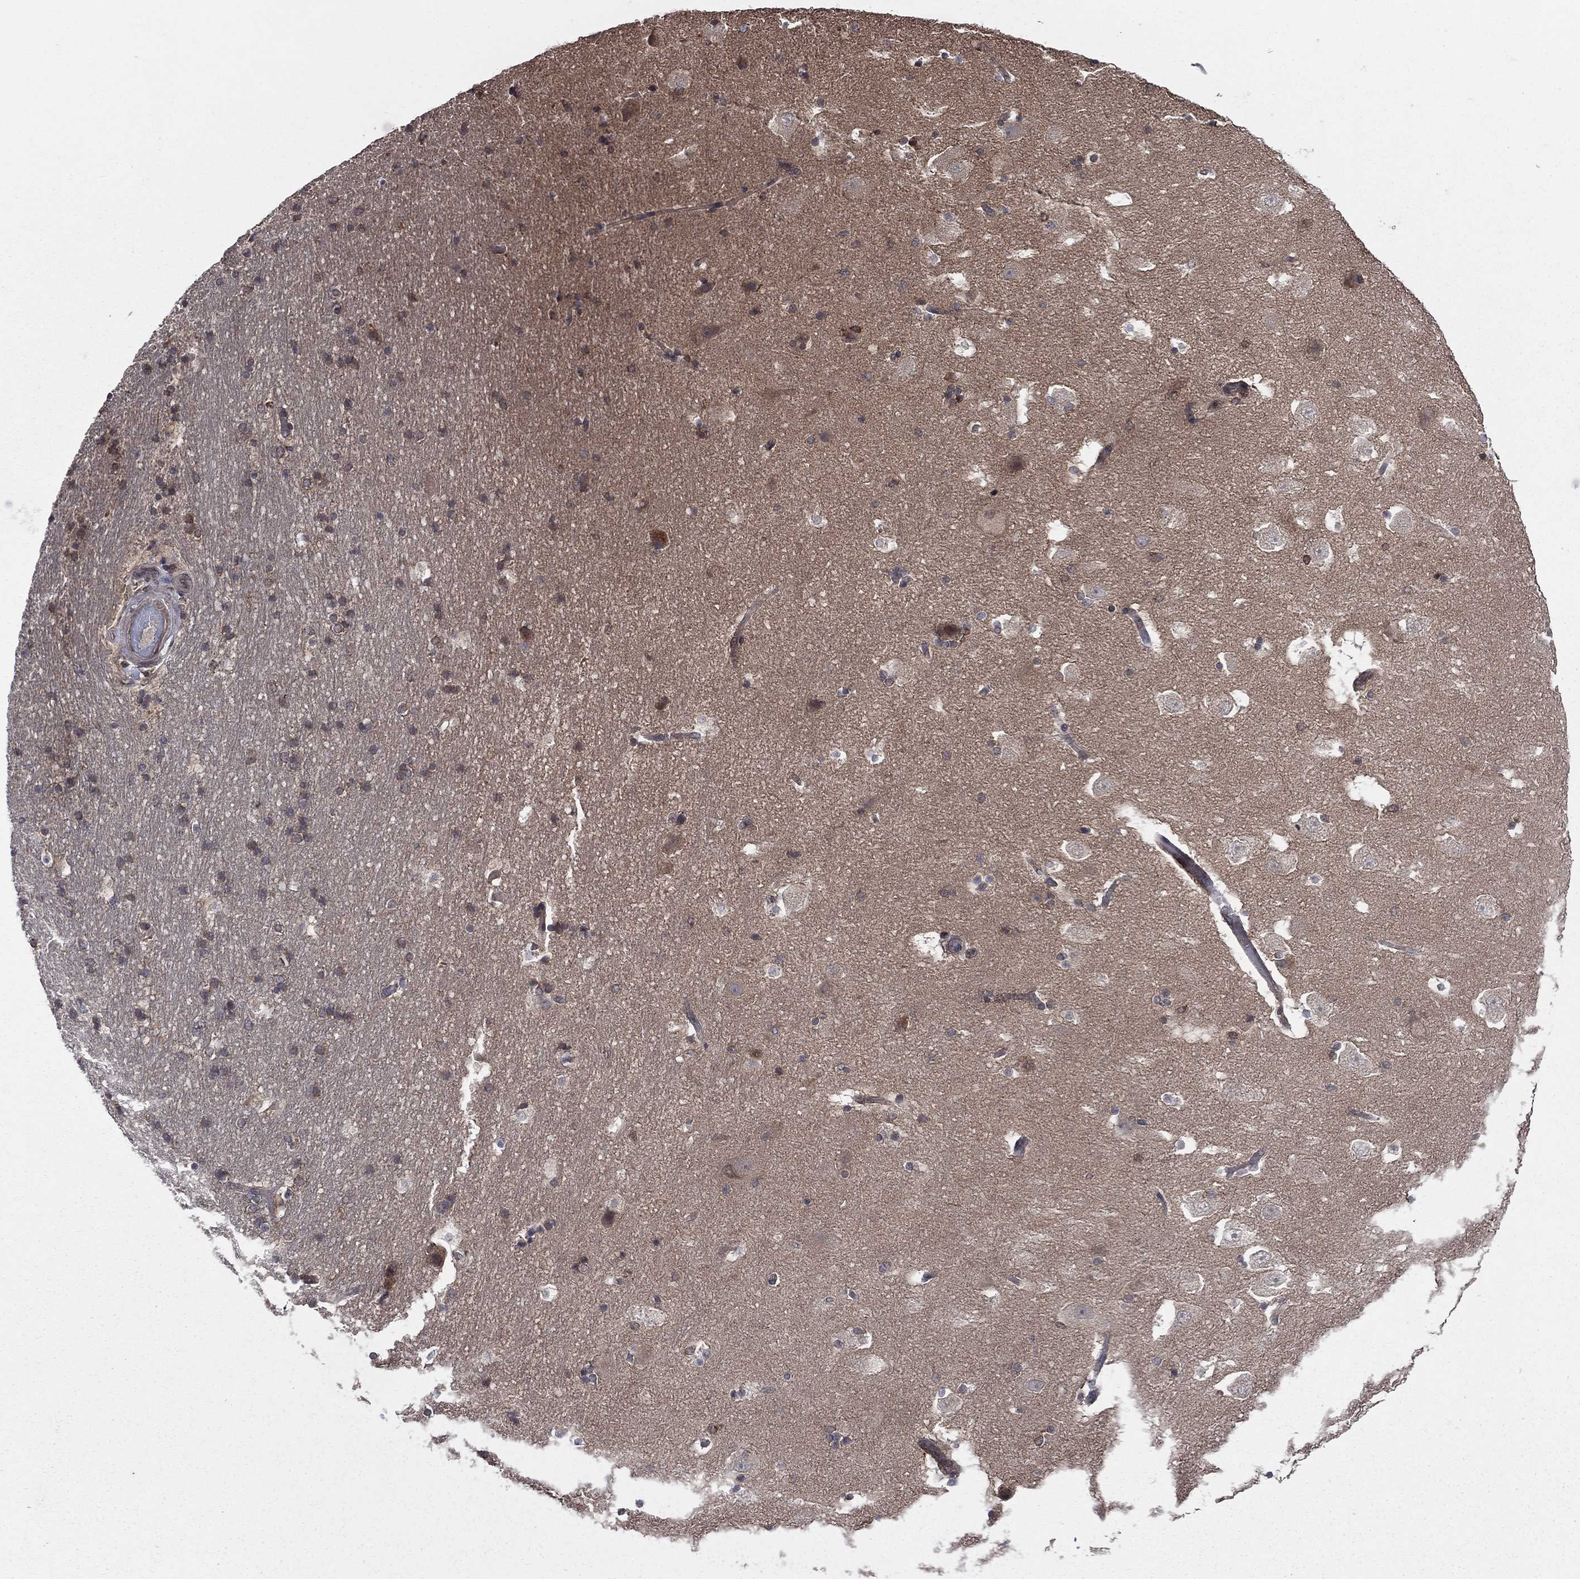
{"staining": {"intensity": "negative", "quantity": "none", "location": "none"}, "tissue": "hippocampus", "cell_type": "Glial cells", "image_type": "normal", "snomed": [{"axis": "morphology", "description": "Normal tissue, NOS"}, {"axis": "topography", "description": "Hippocampus"}], "caption": "Immunohistochemistry histopathology image of unremarkable human hippocampus stained for a protein (brown), which shows no expression in glial cells.", "gene": "C2orf76", "patient": {"sex": "male", "age": 51}}